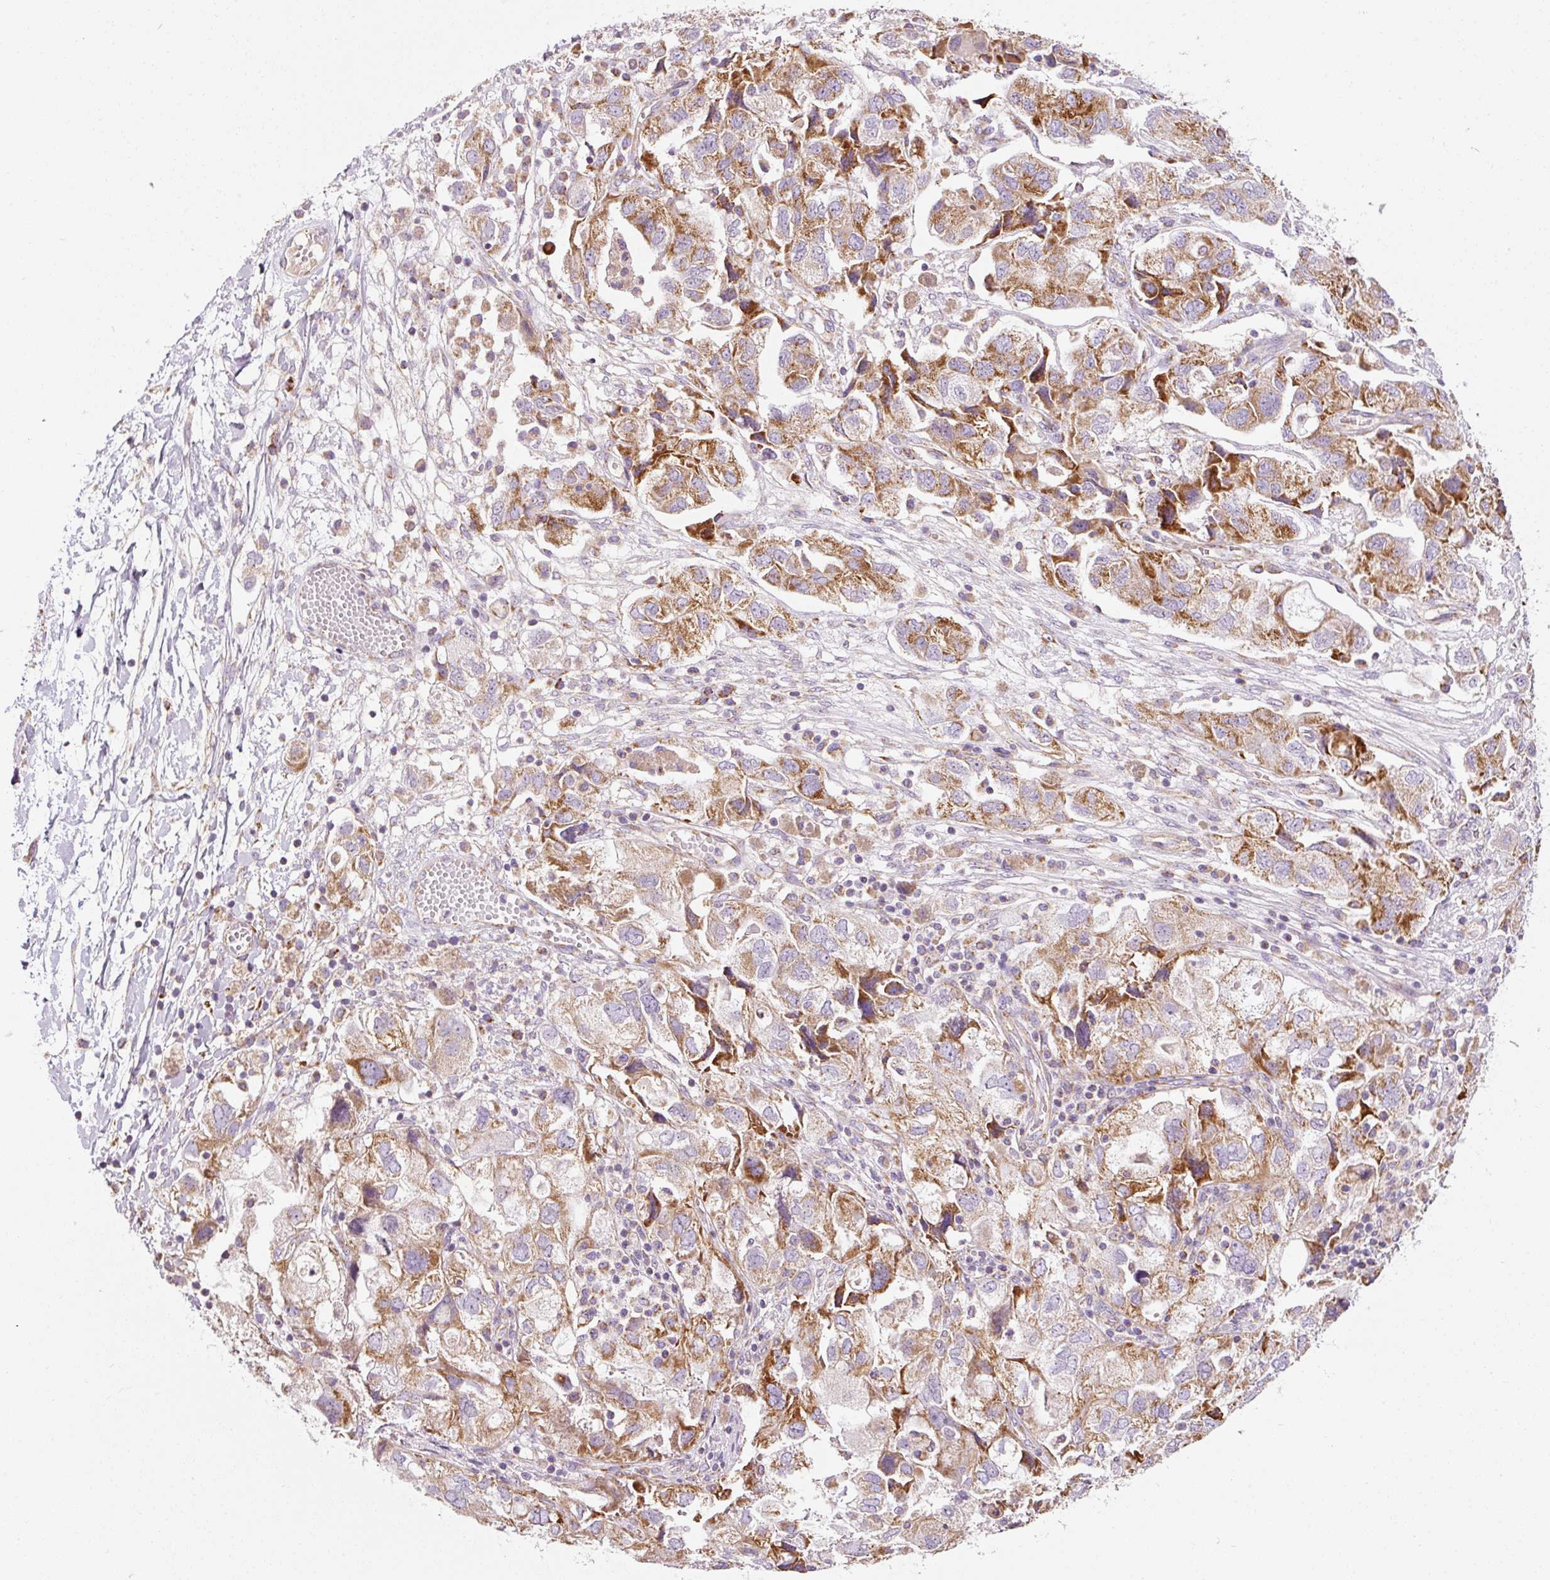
{"staining": {"intensity": "moderate", "quantity": ">75%", "location": "cytoplasmic/membranous"}, "tissue": "ovarian cancer", "cell_type": "Tumor cells", "image_type": "cancer", "snomed": [{"axis": "morphology", "description": "Carcinoma, NOS"}, {"axis": "morphology", "description": "Cystadenocarcinoma, serous, NOS"}, {"axis": "topography", "description": "Ovary"}], "caption": "Ovarian cancer (serous cystadenocarcinoma) stained with IHC reveals moderate cytoplasmic/membranous positivity in approximately >75% of tumor cells. Nuclei are stained in blue.", "gene": "NDUFB4", "patient": {"sex": "female", "age": 69}}